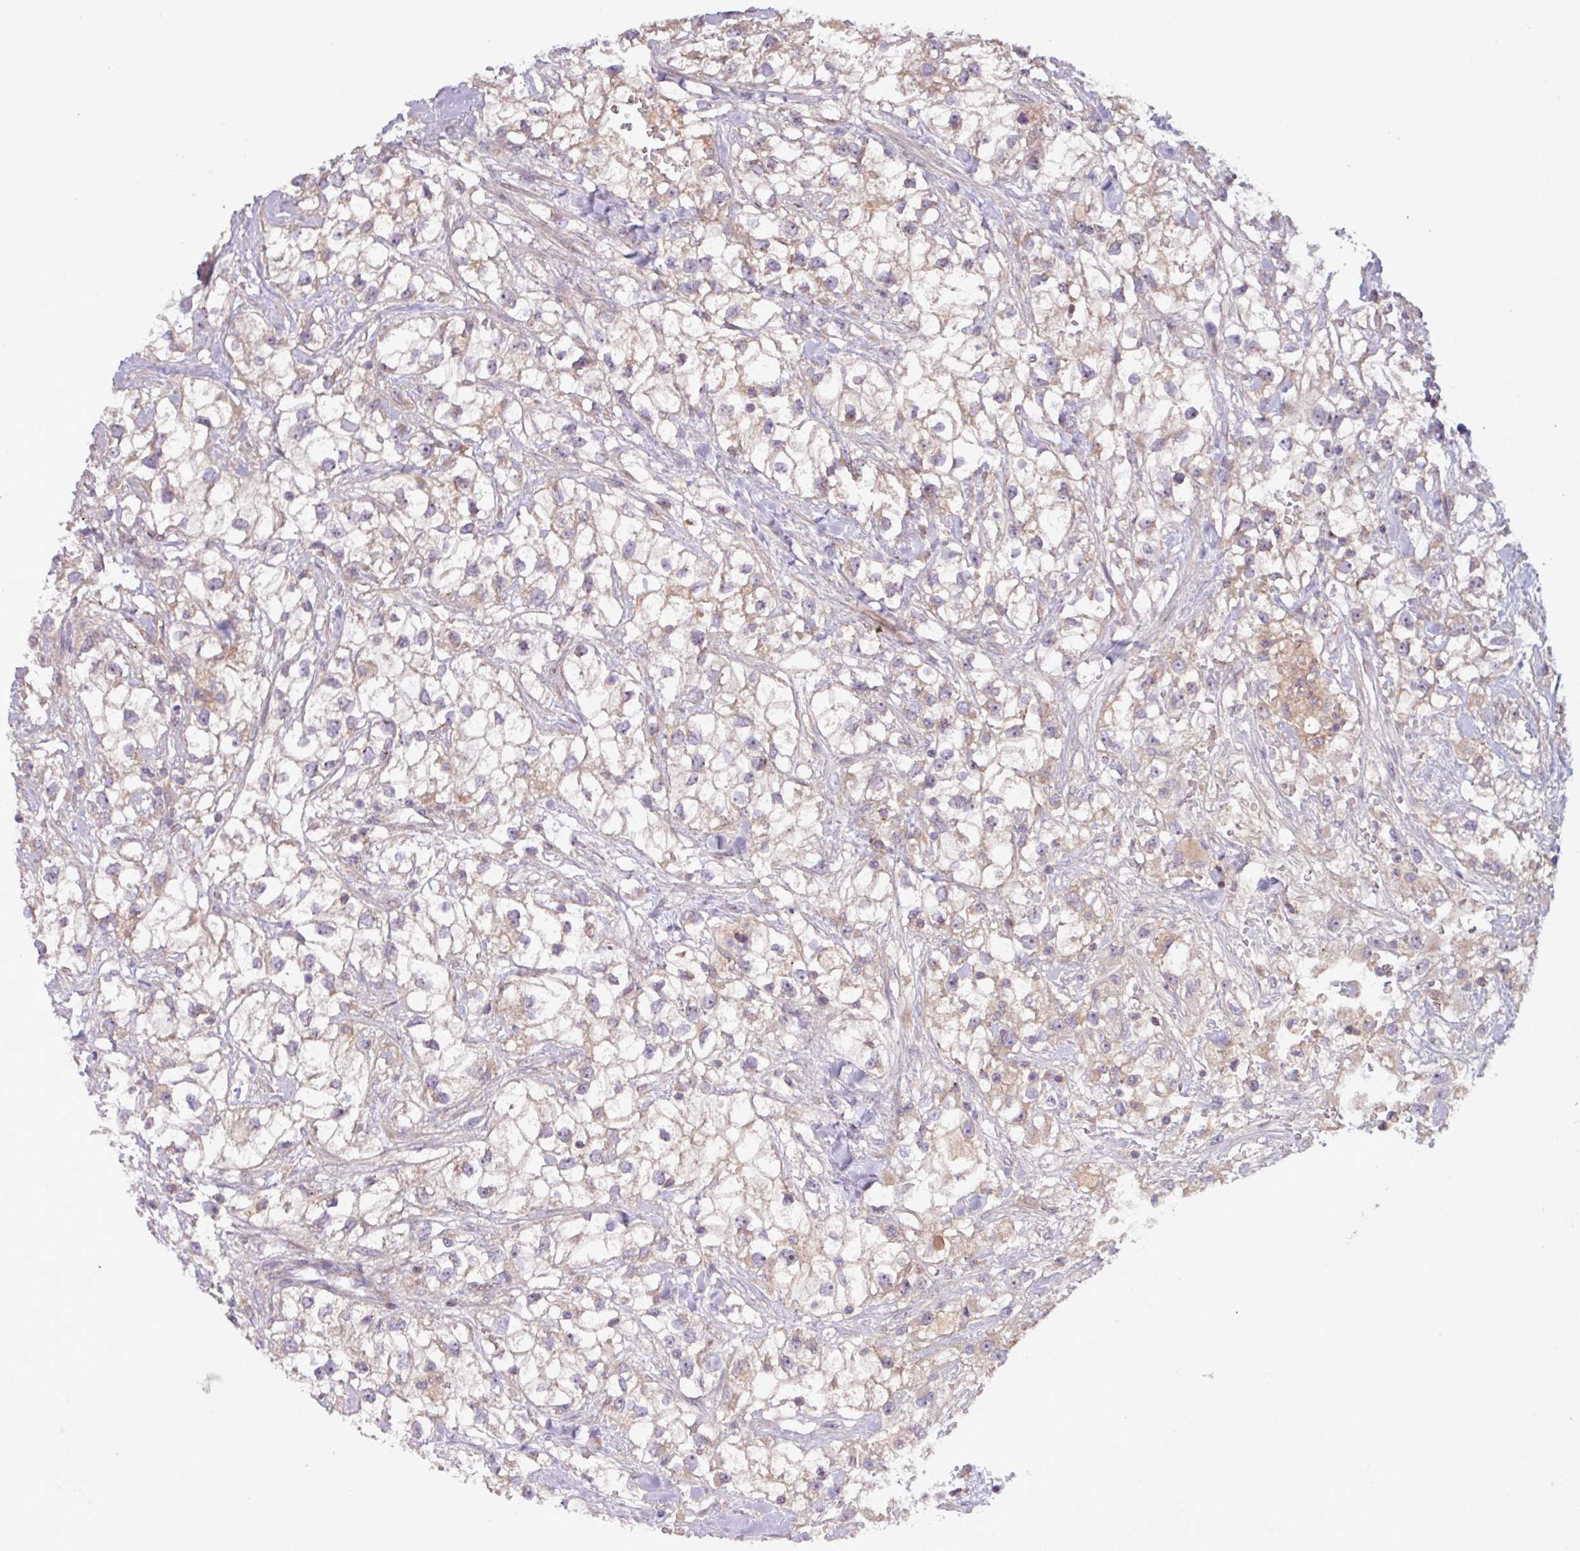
{"staining": {"intensity": "weak", "quantity": "25%-75%", "location": "cytoplasmic/membranous"}, "tissue": "renal cancer", "cell_type": "Tumor cells", "image_type": "cancer", "snomed": [{"axis": "morphology", "description": "Adenocarcinoma, NOS"}, {"axis": "topography", "description": "Kidney"}], "caption": "Renal adenocarcinoma stained with immunohistochemistry reveals weak cytoplasmic/membranous expression in about 25%-75% of tumor cells. (Brightfield microscopy of DAB IHC at high magnification).", "gene": "TNFSF12", "patient": {"sex": "male", "age": 59}}